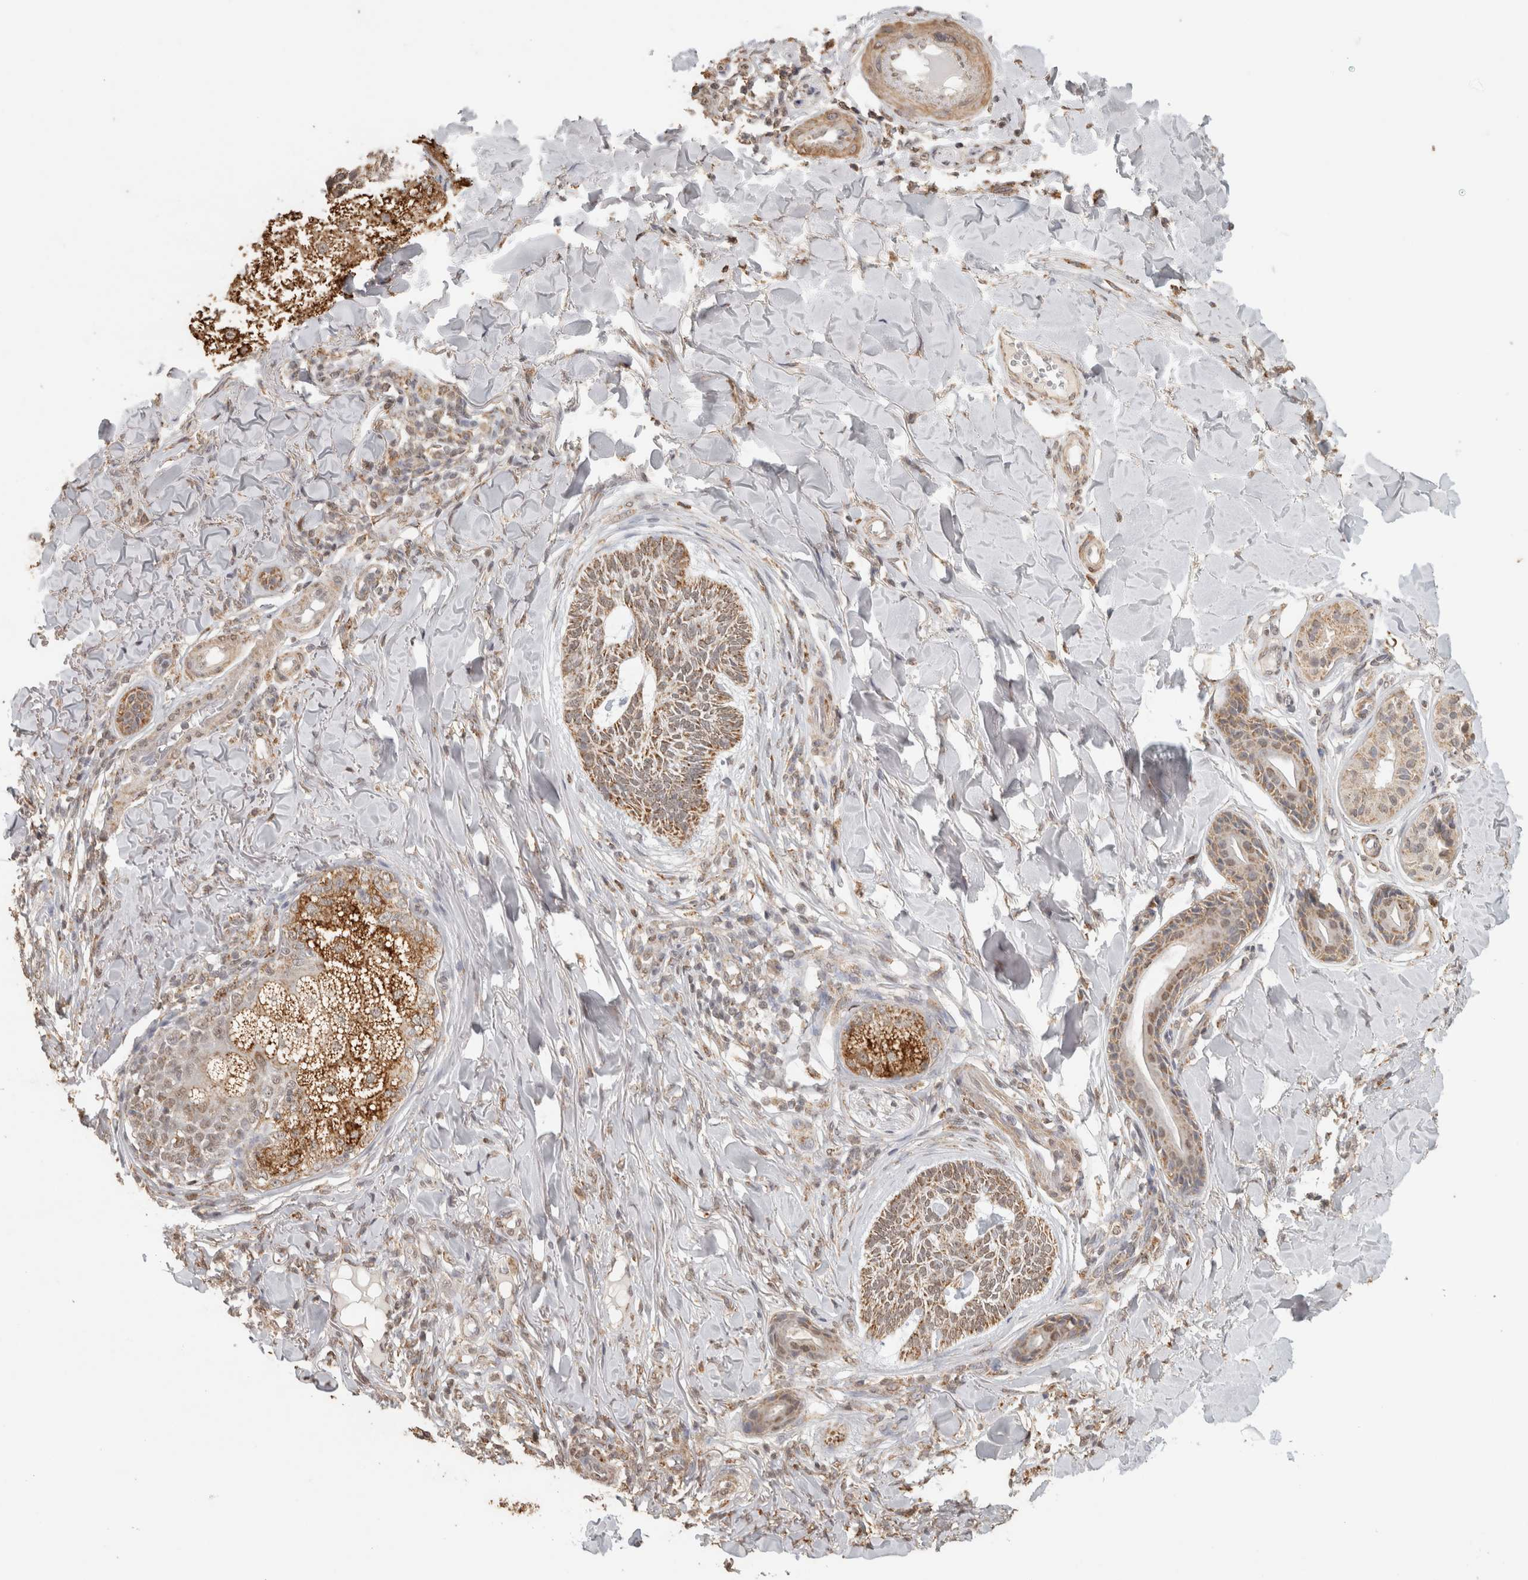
{"staining": {"intensity": "moderate", "quantity": ">75%", "location": "cytoplasmic/membranous"}, "tissue": "skin cancer", "cell_type": "Tumor cells", "image_type": "cancer", "snomed": [{"axis": "morphology", "description": "Basal cell carcinoma"}, {"axis": "topography", "description": "Skin"}], "caption": "IHC staining of skin basal cell carcinoma, which exhibits medium levels of moderate cytoplasmic/membranous positivity in approximately >75% of tumor cells indicating moderate cytoplasmic/membranous protein positivity. The staining was performed using DAB (brown) for protein detection and nuclei were counterstained in hematoxylin (blue).", "gene": "BNIP3L", "patient": {"sex": "male", "age": 43}}